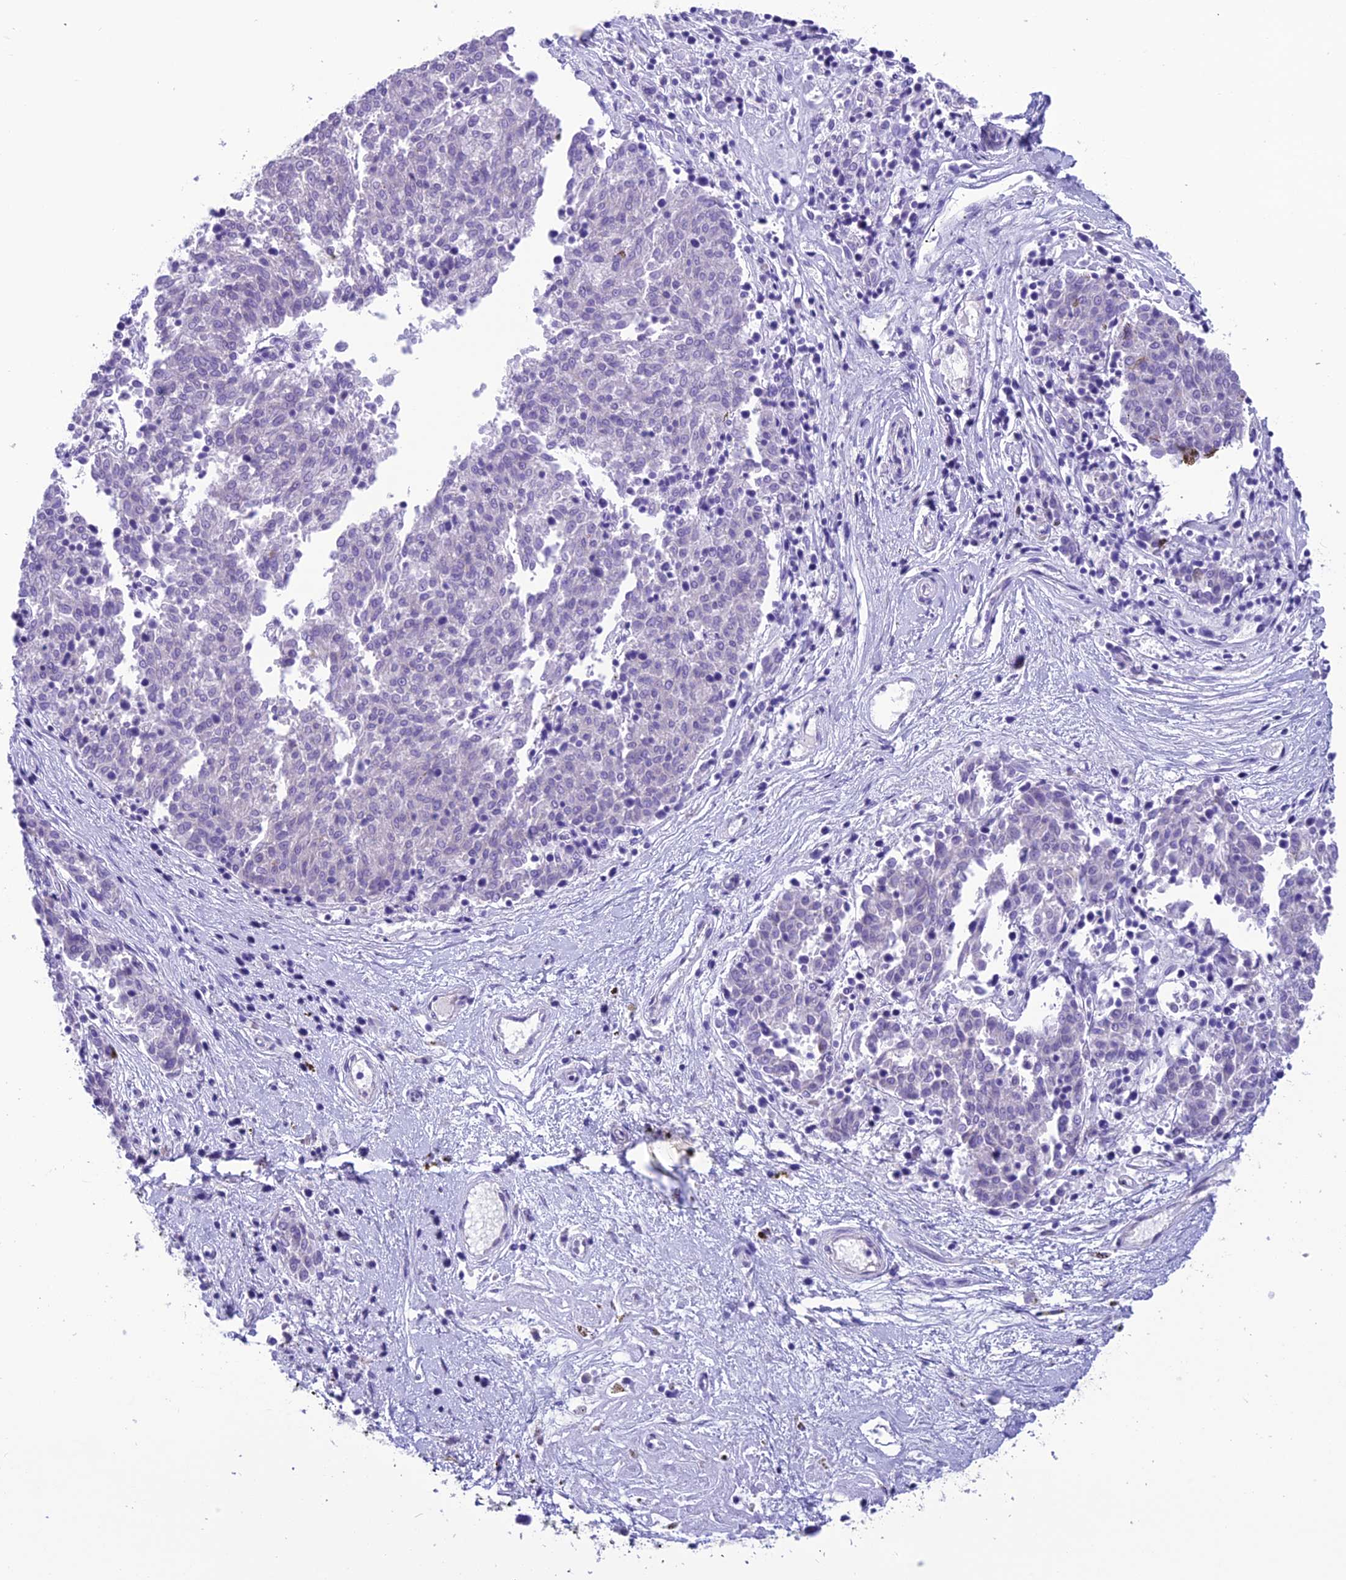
{"staining": {"intensity": "negative", "quantity": "none", "location": "none"}, "tissue": "melanoma", "cell_type": "Tumor cells", "image_type": "cancer", "snomed": [{"axis": "morphology", "description": "Malignant melanoma, NOS"}, {"axis": "topography", "description": "Skin"}], "caption": "An immunohistochemistry image of malignant melanoma is shown. There is no staining in tumor cells of malignant melanoma.", "gene": "TRAM1L1", "patient": {"sex": "female", "age": 72}}